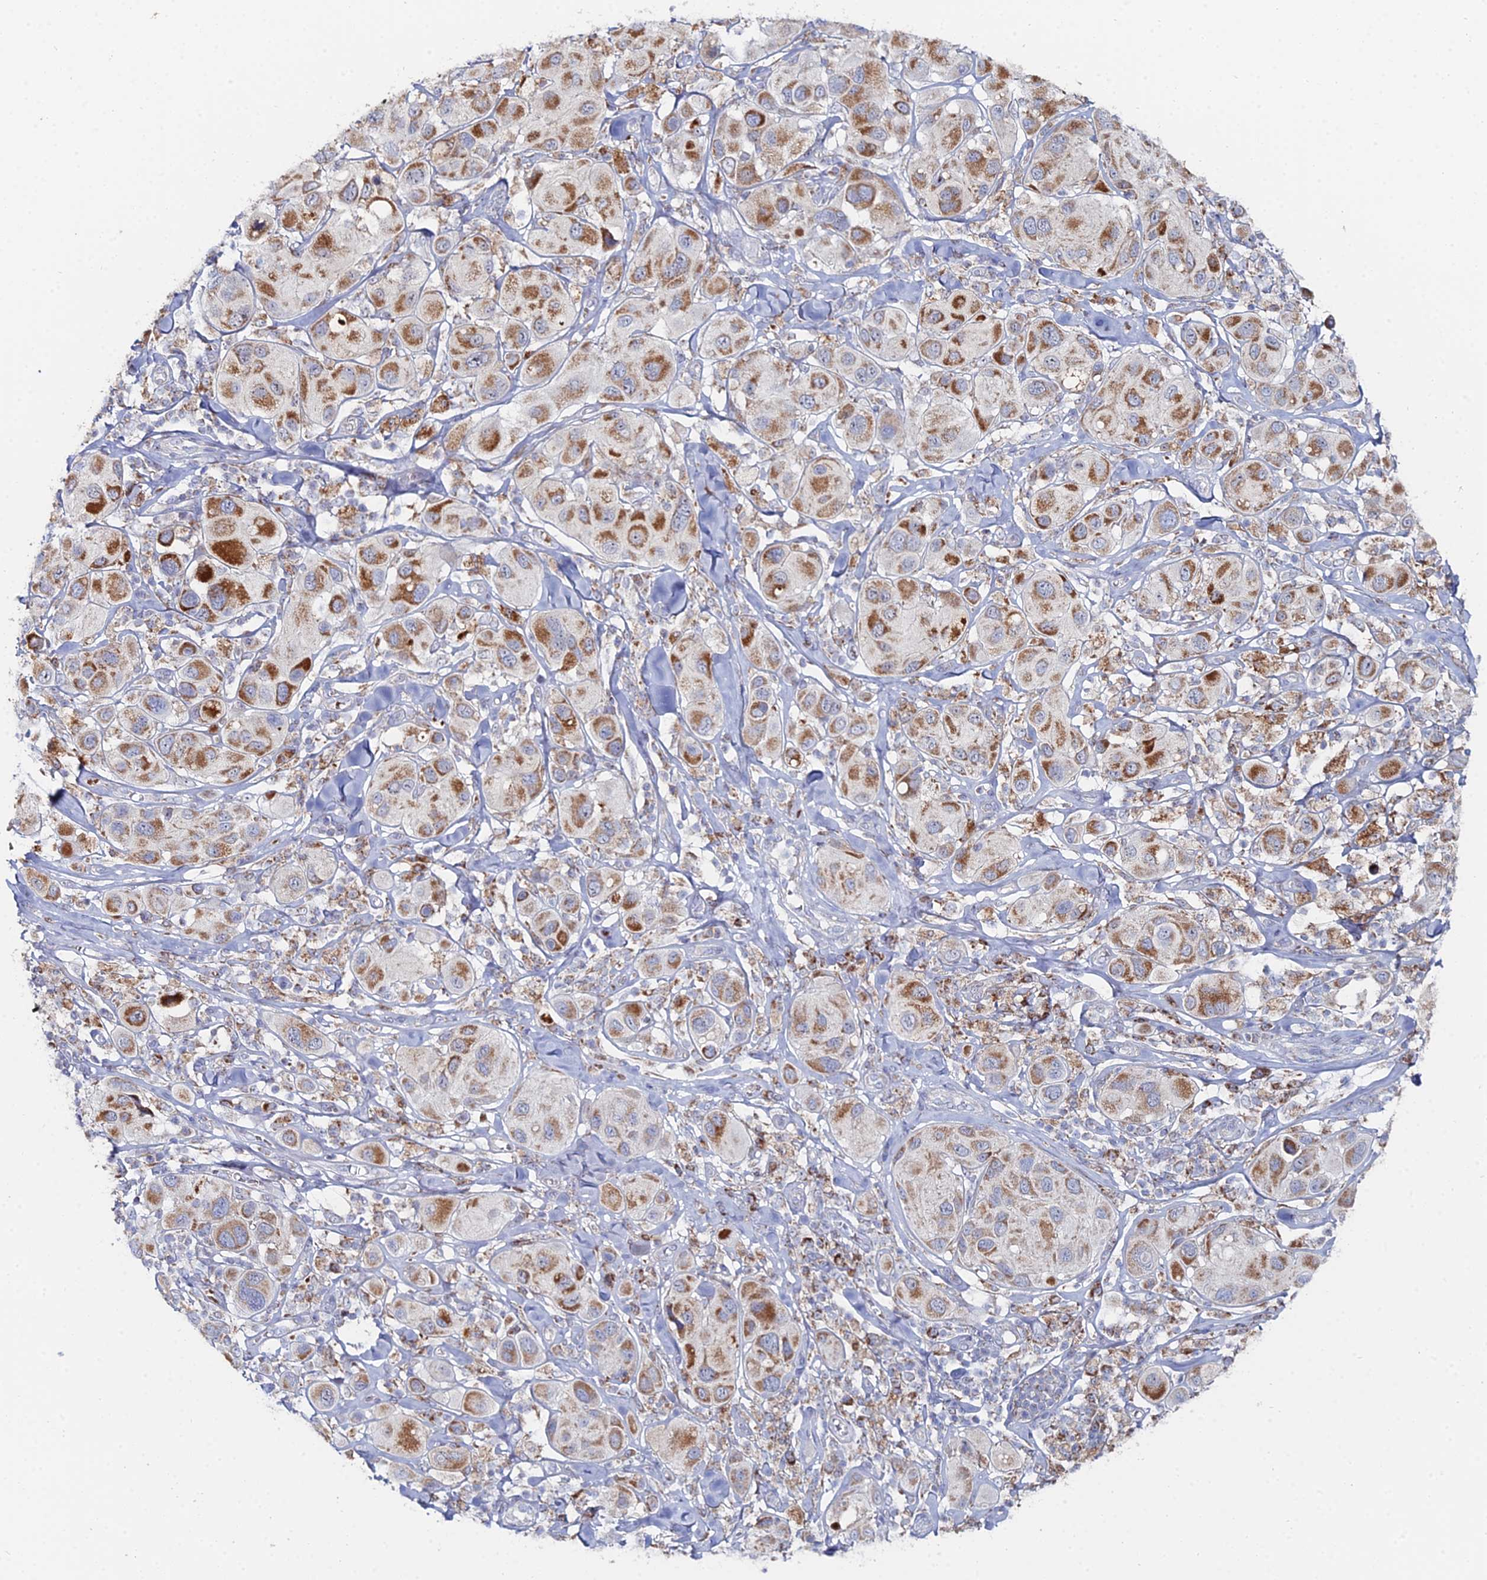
{"staining": {"intensity": "moderate", "quantity": ">75%", "location": "cytoplasmic/membranous"}, "tissue": "melanoma", "cell_type": "Tumor cells", "image_type": "cancer", "snomed": [{"axis": "morphology", "description": "Malignant melanoma, Metastatic site"}, {"axis": "topography", "description": "Skin"}], "caption": "The immunohistochemical stain labels moderate cytoplasmic/membranous positivity in tumor cells of melanoma tissue. Nuclei are stained in blue.", "gene": "MPC1", "patient": {"sex": "male", "age": 41}}